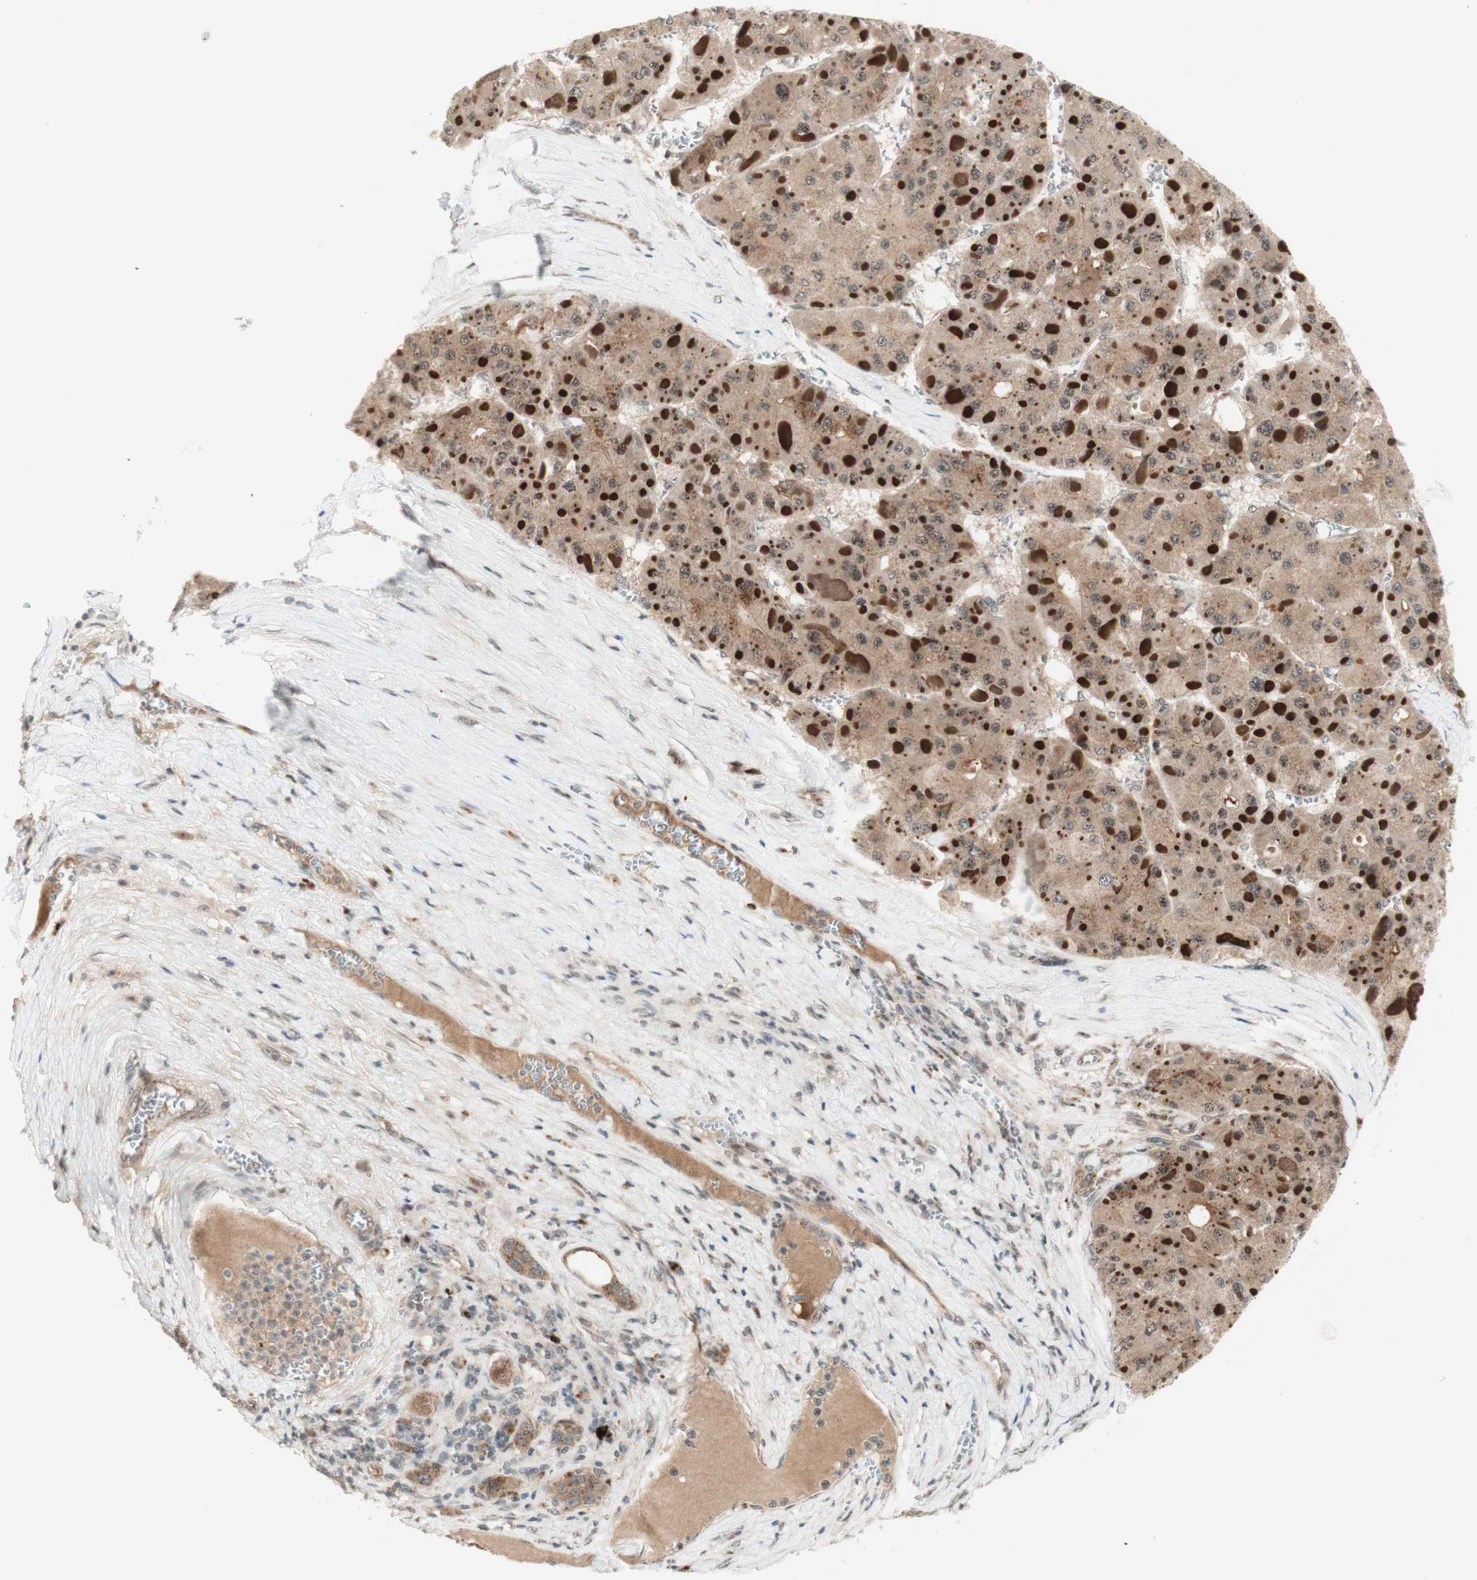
{"staining": {"intensity": "moderate", "quantity": ">75%", "location": "cytoplasmic/membranous"}, "tissue": "liver cancer", "cell_type": "Tumor cells", "image_type": "cancer", "snomed": [{"axis": "morphology", "description": "Carcinoma, Hepatocellular, NOS"}, {"axis": "topography", "description": "Liver"}], "caption": "Moderate cytoplasmic/membranous protein expression is seen in approximately >75% of tumor cells in hepatocellular carcinoma (liver). (IHC, brightfield microscopy, high magnification).", "gene": "CYLD", "patient": {"sex": "female", "age": 73}}